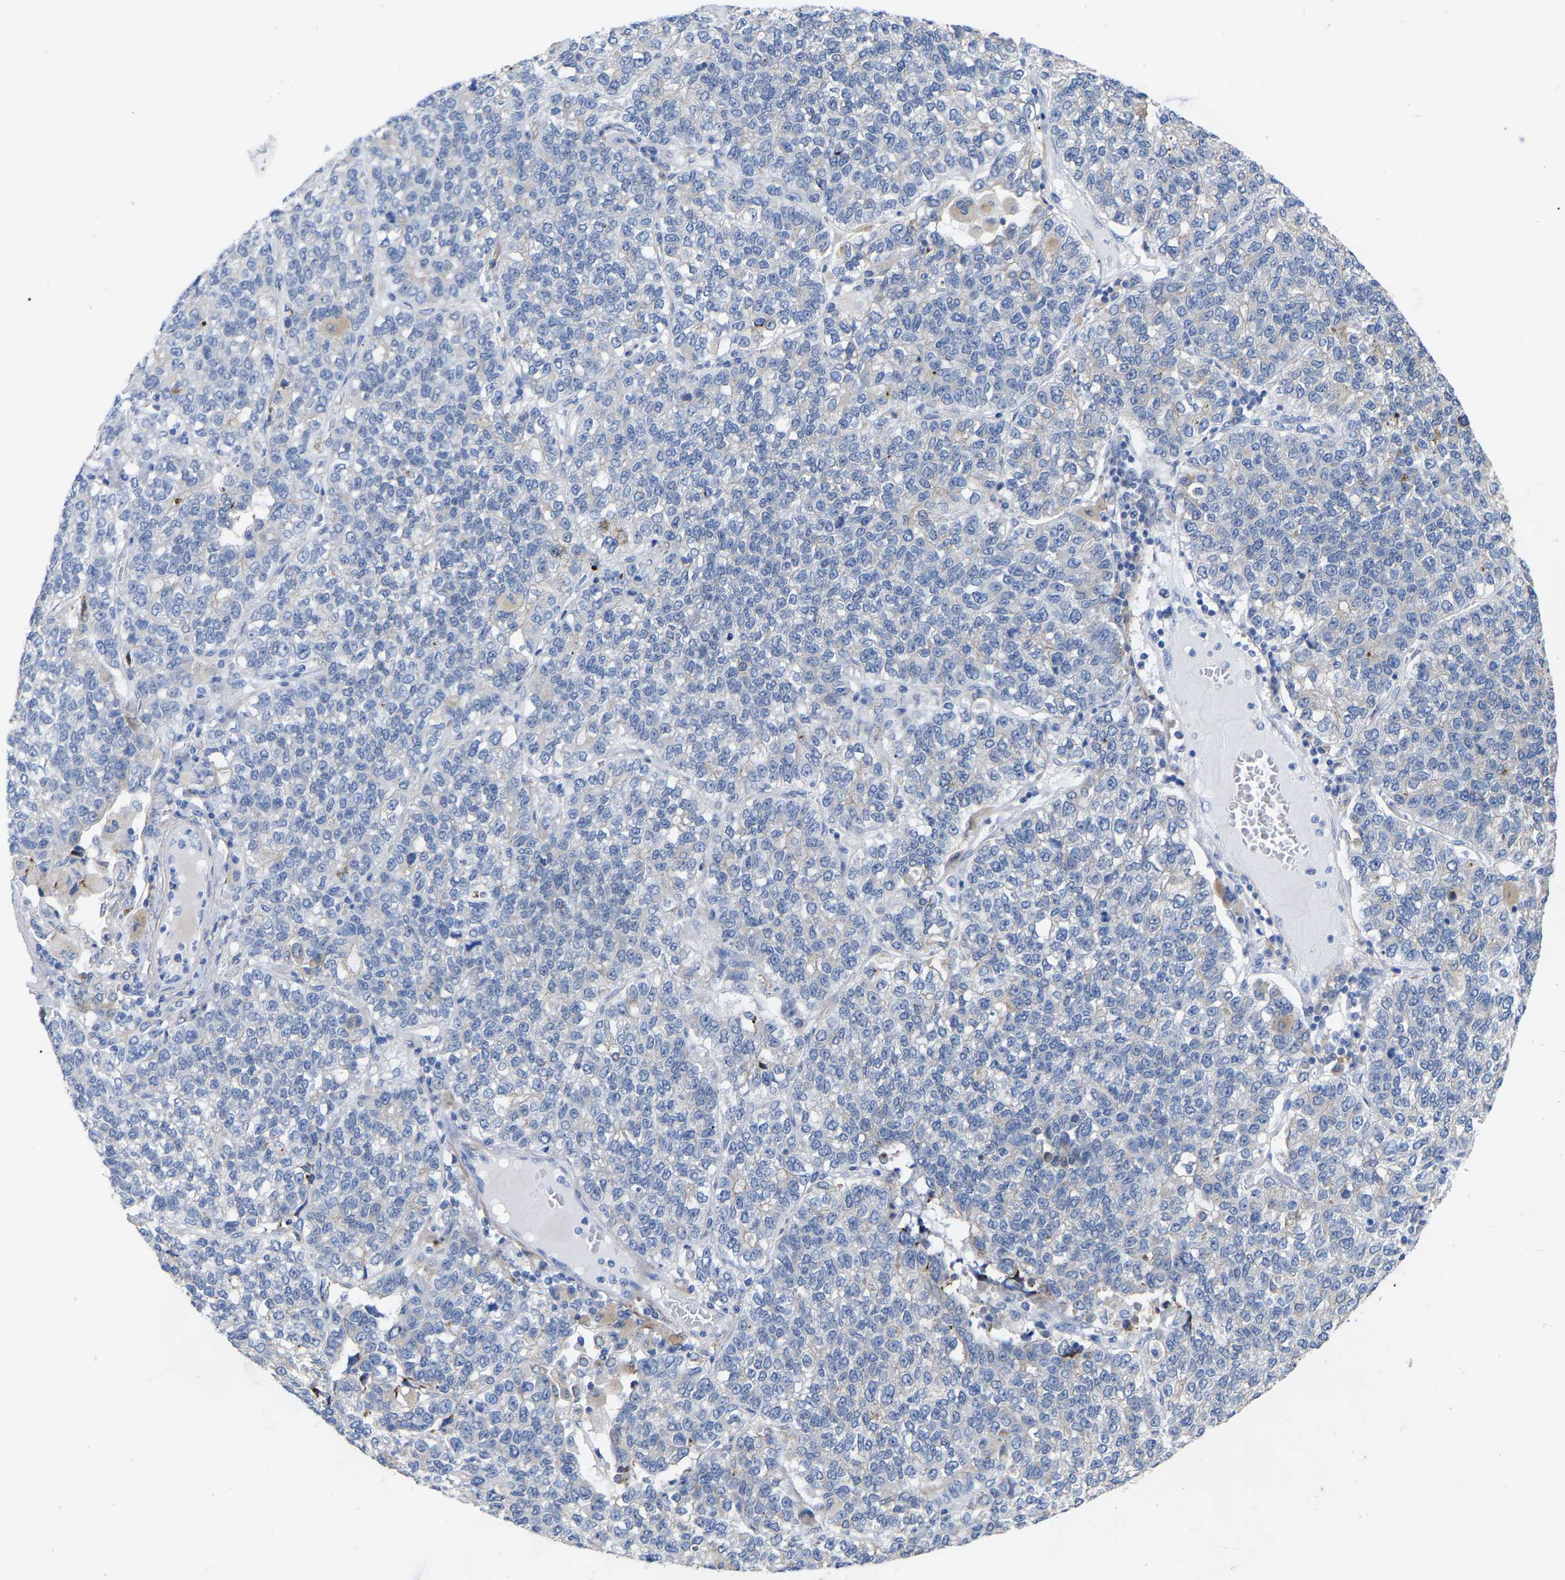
{"staining": {"intensity": "negative", "quantity": "none", "location": "none"}, "tissue": "lung cancer", "cell_type": "Tumor cells", "image_type": "cancer", "snomed": [{"axis": "morphology", "description": "Adenocarcinoma, NOS"}, {"axis": "topography", "description": "Lung"}], "caption": "DAB immunohistochemical staining of lung cancer (adenocarcinoma) demonstrates no significant positivity in tumor cells.", "gene": "STRIP2", "patient": {"sex": "male", "age": 49}}